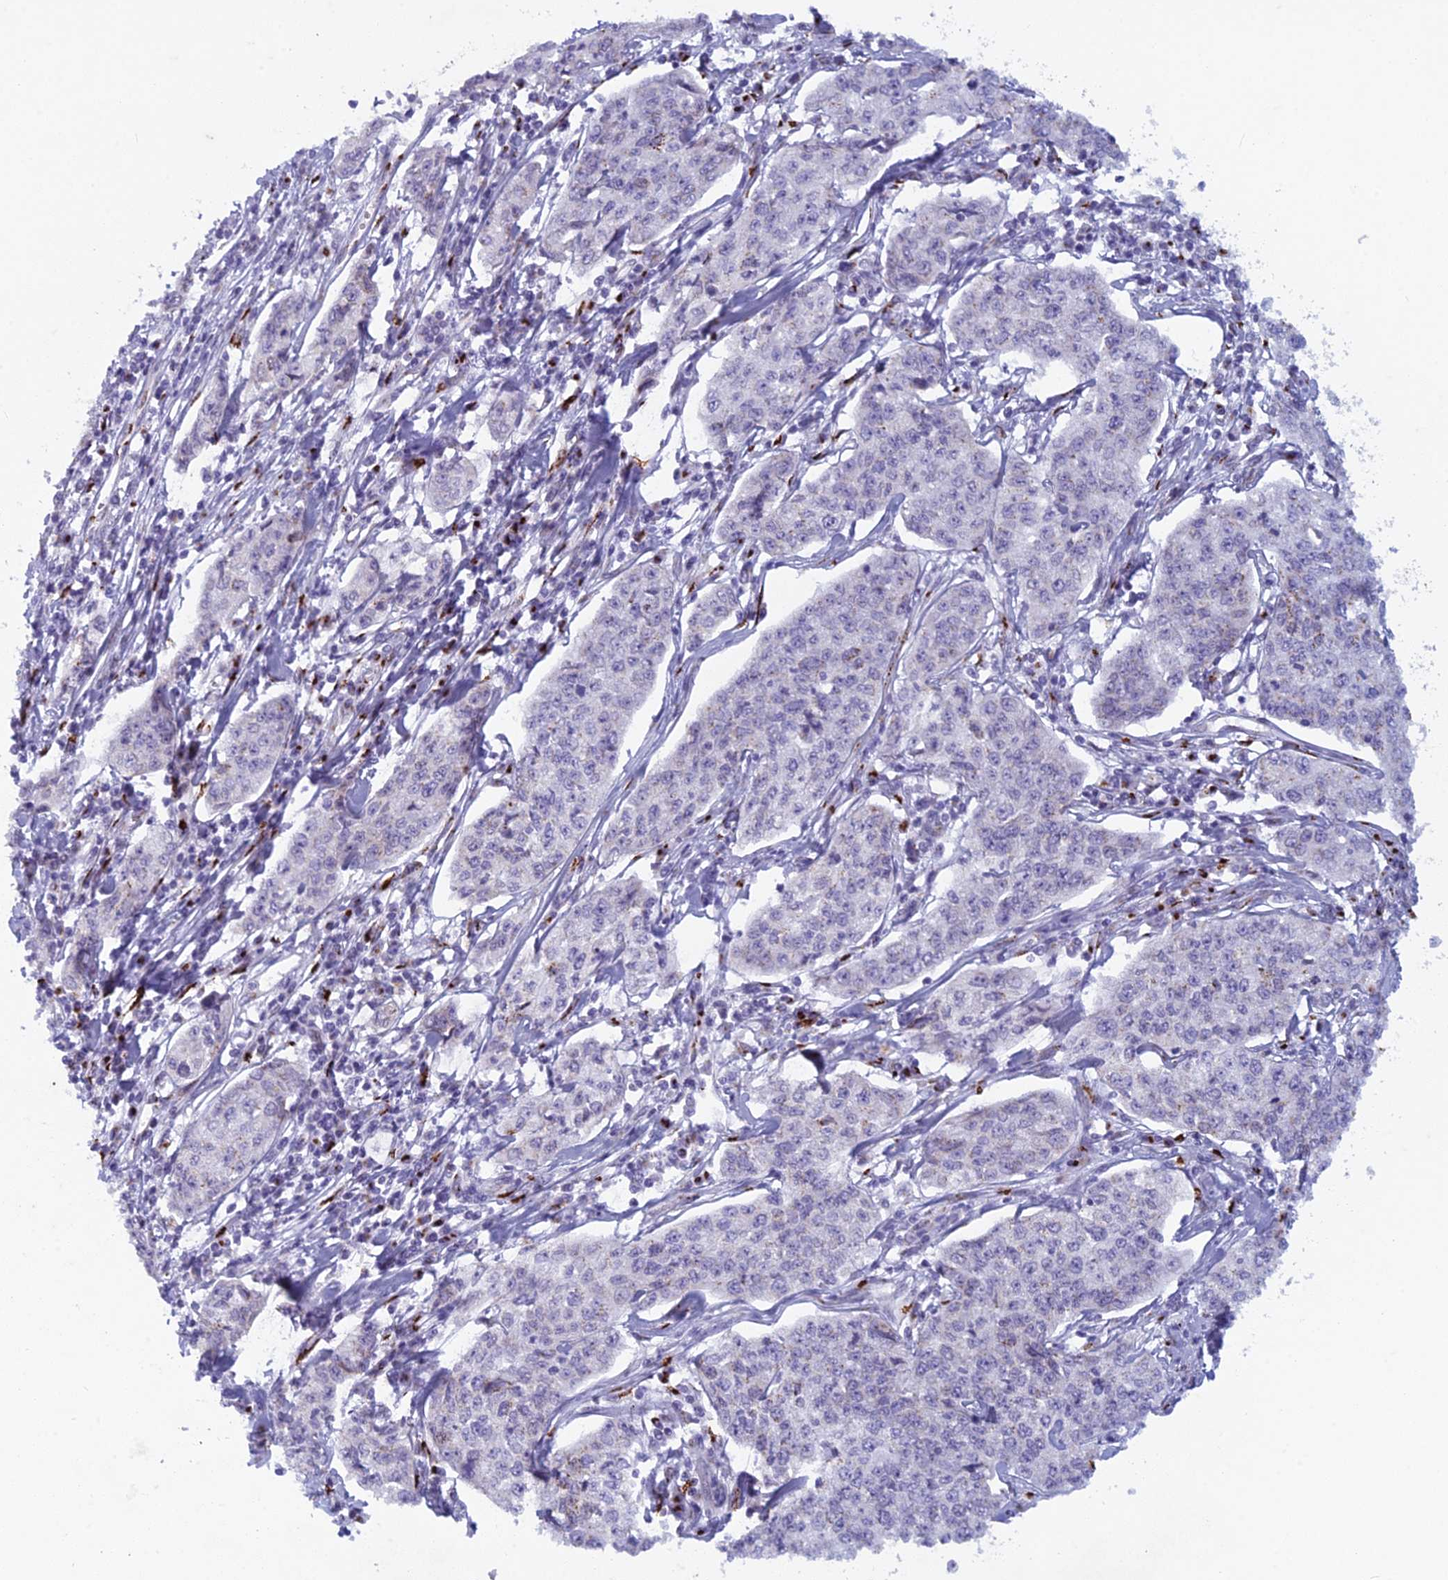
{"staining": {"intensity": "negative", "quantity": "none", "location": "none"}, "tissue": "cervical cancer", "cell_type": "Tumor cells", "image_type": "cancer", "snomed": [{"axis": "morphology", "description": "Squamous cell carcinoma, NOS"}, {"axis": "topography", "description": "Cervix"}], "caption": "An immunohistochemistry histopathology image of cervical cancer (squamous cell carcinoma) is shown. There is no staining in tumor cells of cervical cancer (squamous cell carcinoma). (DAB (3,3'-diaminobenzidine) IHC with hematoxylin counter stain).", "gene": "FAM3C", "patient": {"sex": "female", "age": 35}}